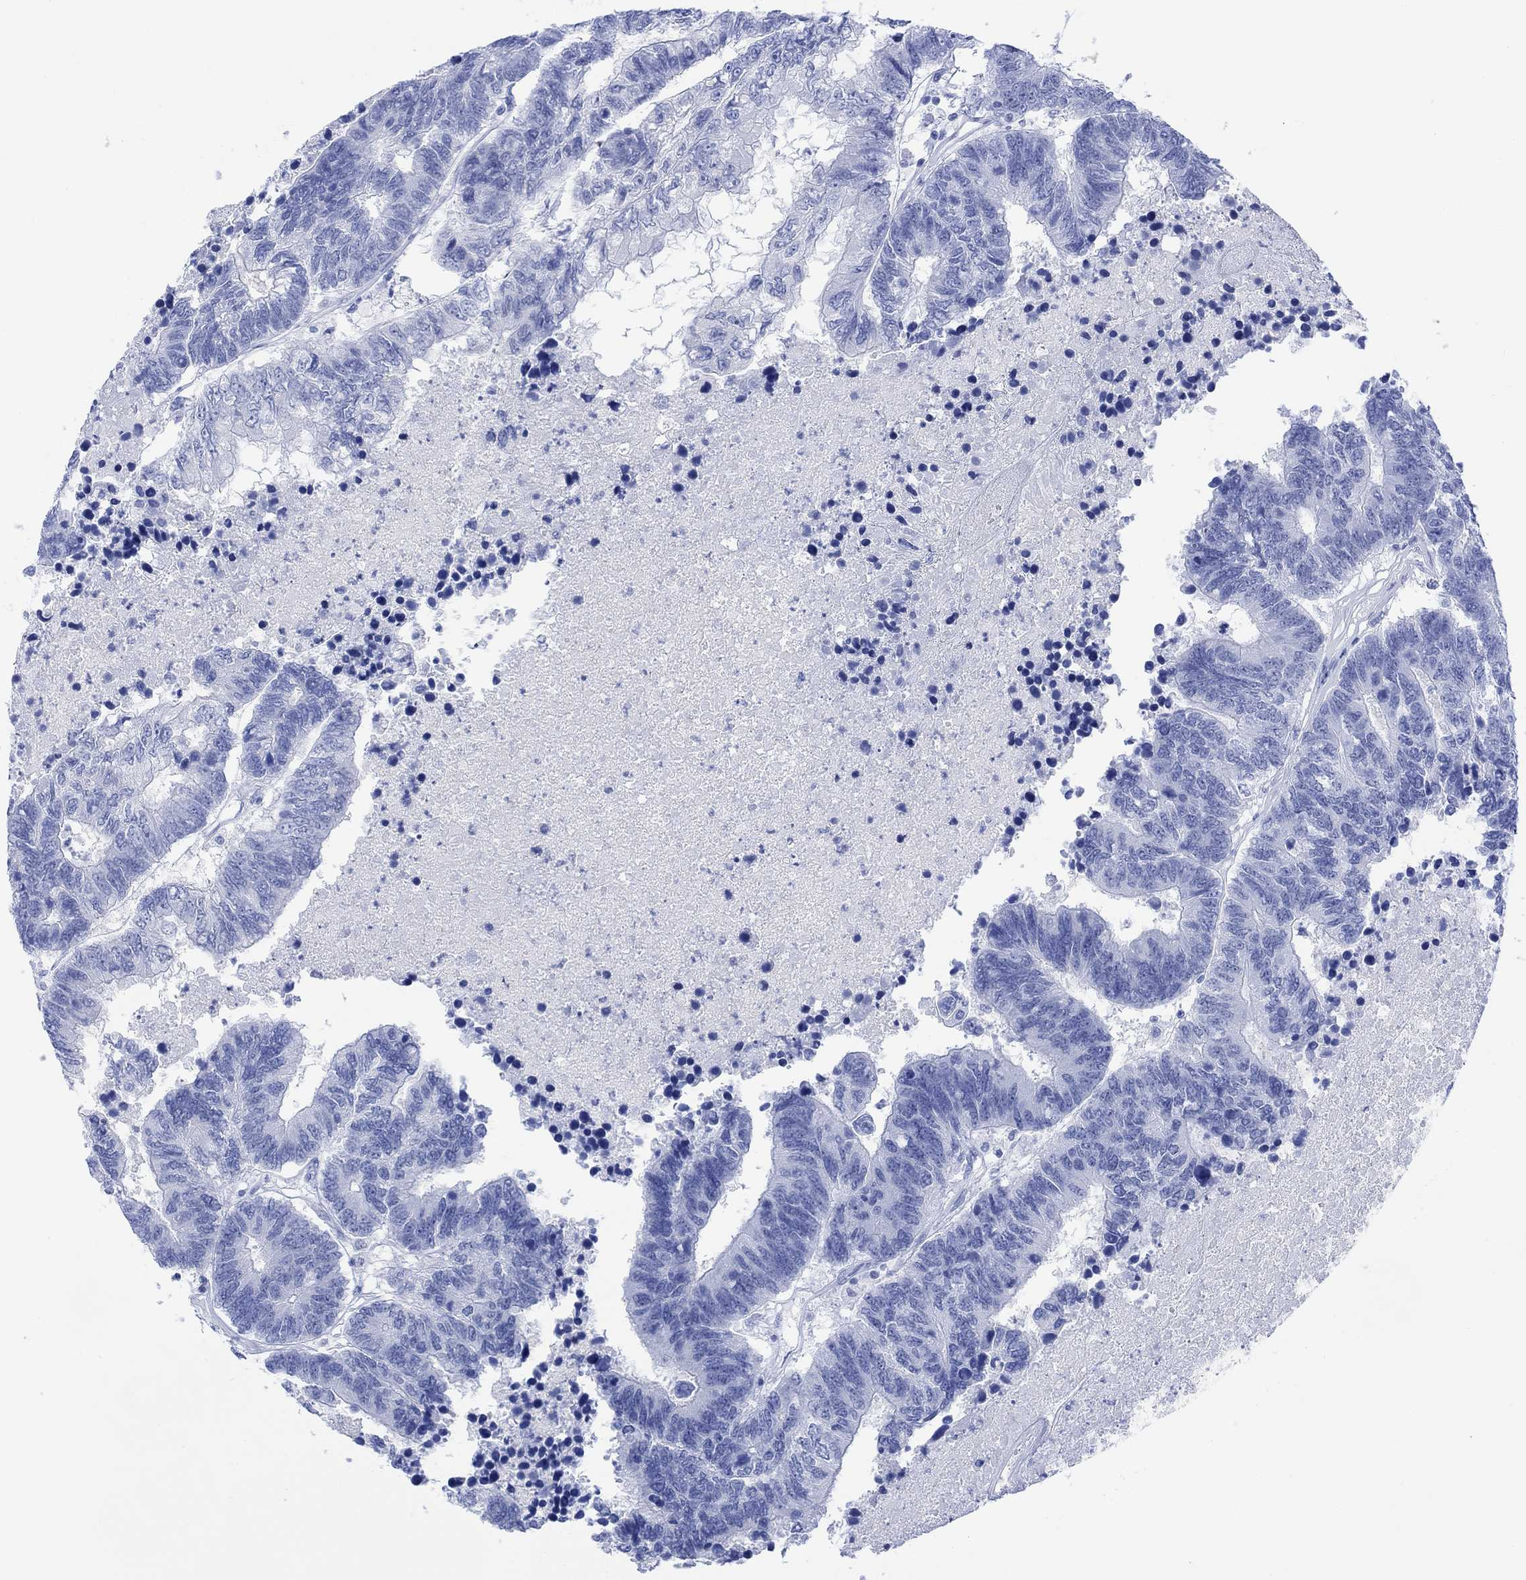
{"staining": {"intensity": "negative", "quantity": "none", "location": "none"}, "tissue": "colorectal cancer", "cell_type": "Tumor cells", "image_type": "cancer", "snomed": [{"axis": "morphology", "description": "Adenocarcinoma, NOS"}, {"axis": "topography", "description": "Colon"}], "caption": "IHC histopathology image of neoplastic tissue: colorectal cancer (adenocarcinoma) stained with DAB demonstrates no significant protein positivity in tumor cells.", "gene": "CELF4", "patient": {"sex": "female", "age": 48}}